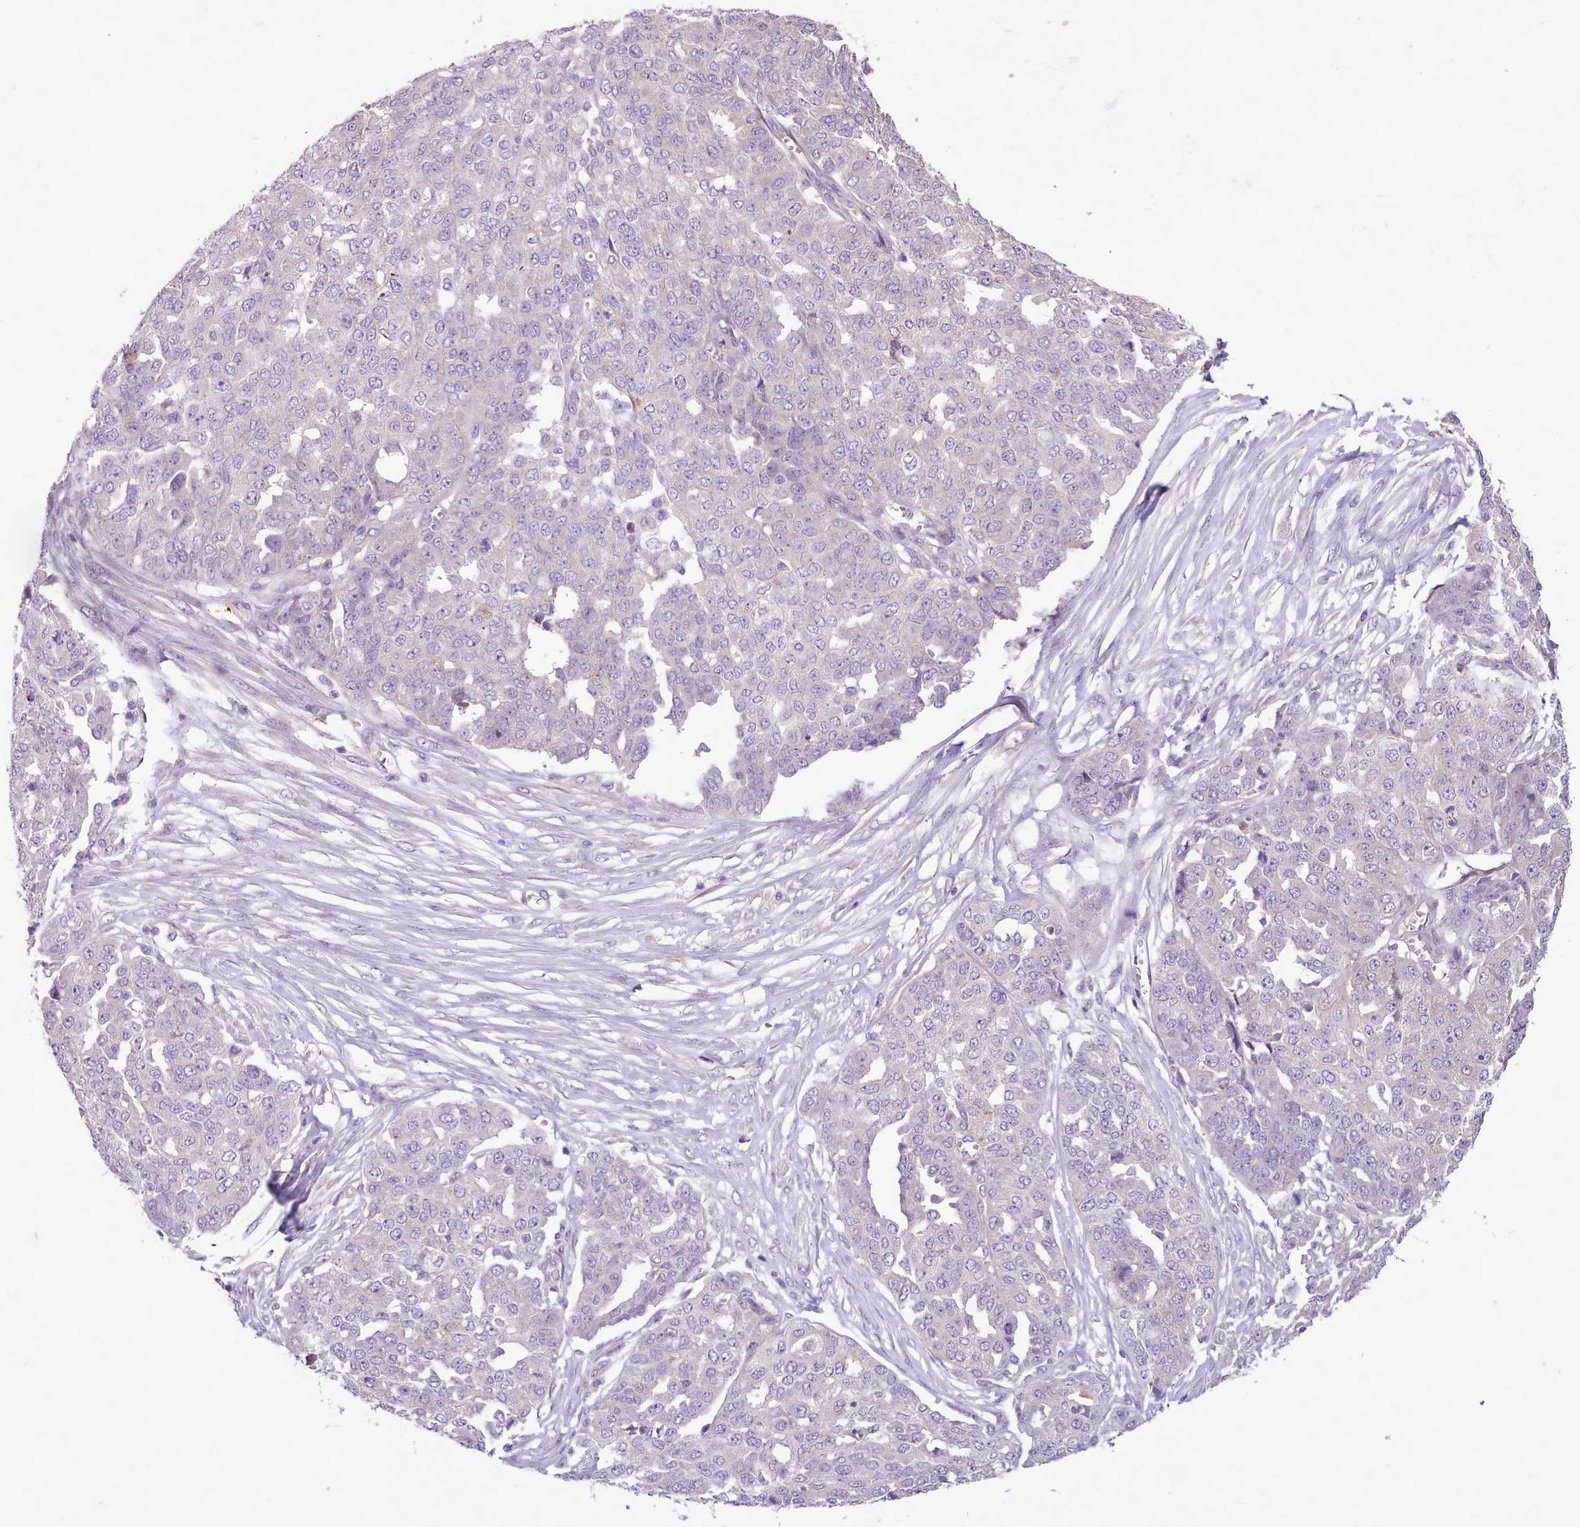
{"staining": {"intensity": "negative", "quantity": "none", "location": "none"}, "tissue": "ovarian cancer", "cell_type": "Tumor cells", "image_type": "cancer", "snomed": [{"axis": "morphology", "description": "Cystadenocarcinoma, serous, NOS"}, {"axis": "topography", "description": "Soft tissue"}, {"axis": "topography", "description": "Ovary"}], "caption": "DAB immunohistochemical staining of ovarian cancer (serous cystadenocarcinoma) shows no significant expression in tumor cells.", "gene": "ZNF607", "patient": {"sex": "female", "age": 57}}